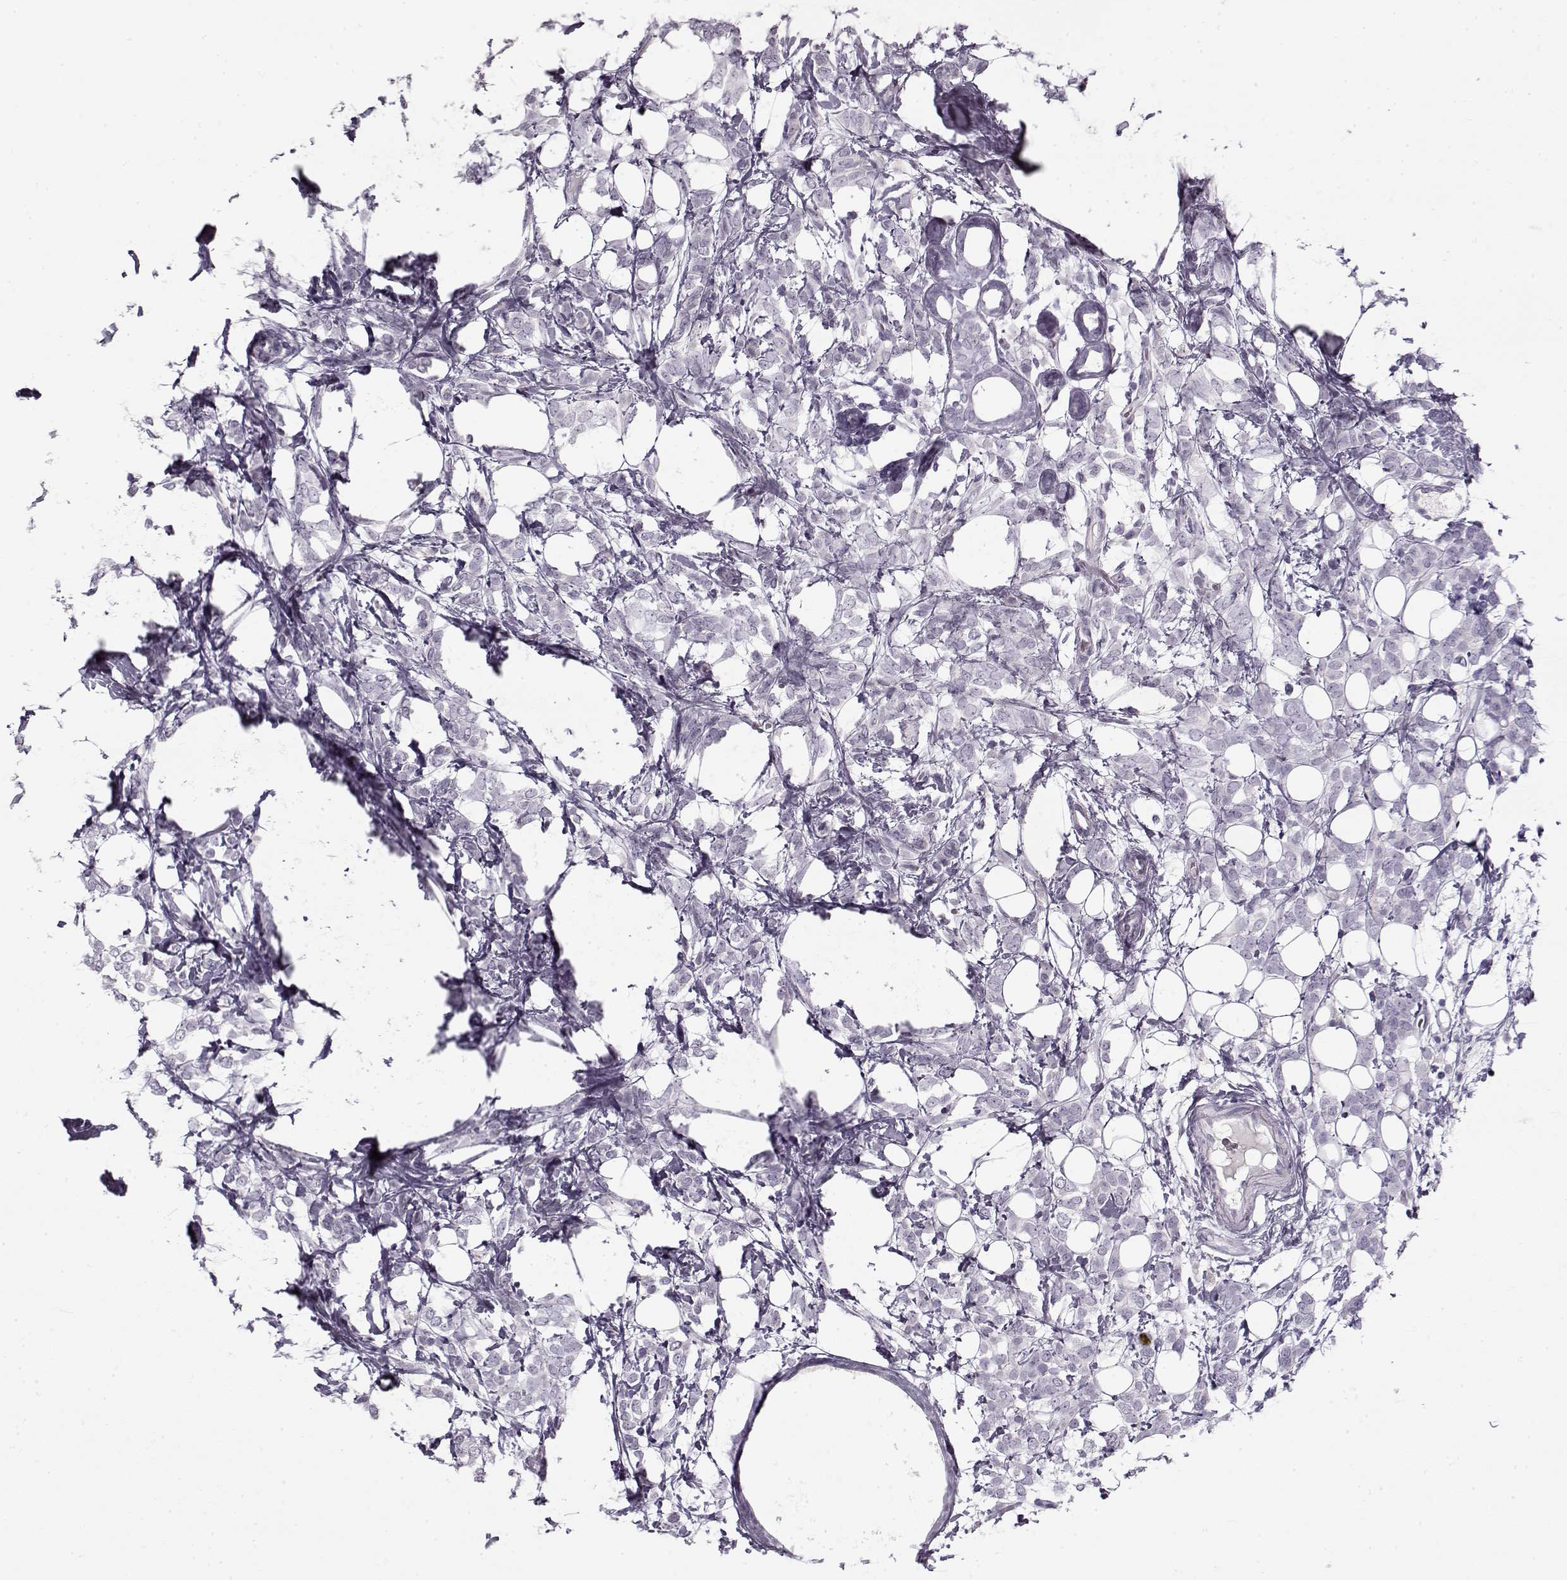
{"staining": {"intensity": "negative", "quantity": "none", "location": "none"}, "tissue": "breast cancer", "cell_type": "Tumor cells", "image_type": "cancer", "snomed": [{"axis": "morphology", "description": "Lobular carcinoma"}, {"axis": "topography", "description": "Breast"}], "caption": "This is a micrograph of IHC staining of breast cancer, which shows no positivity in tumor cells.", "gene": "PNMT", "patient": {"sex": "female", "age": 49}}